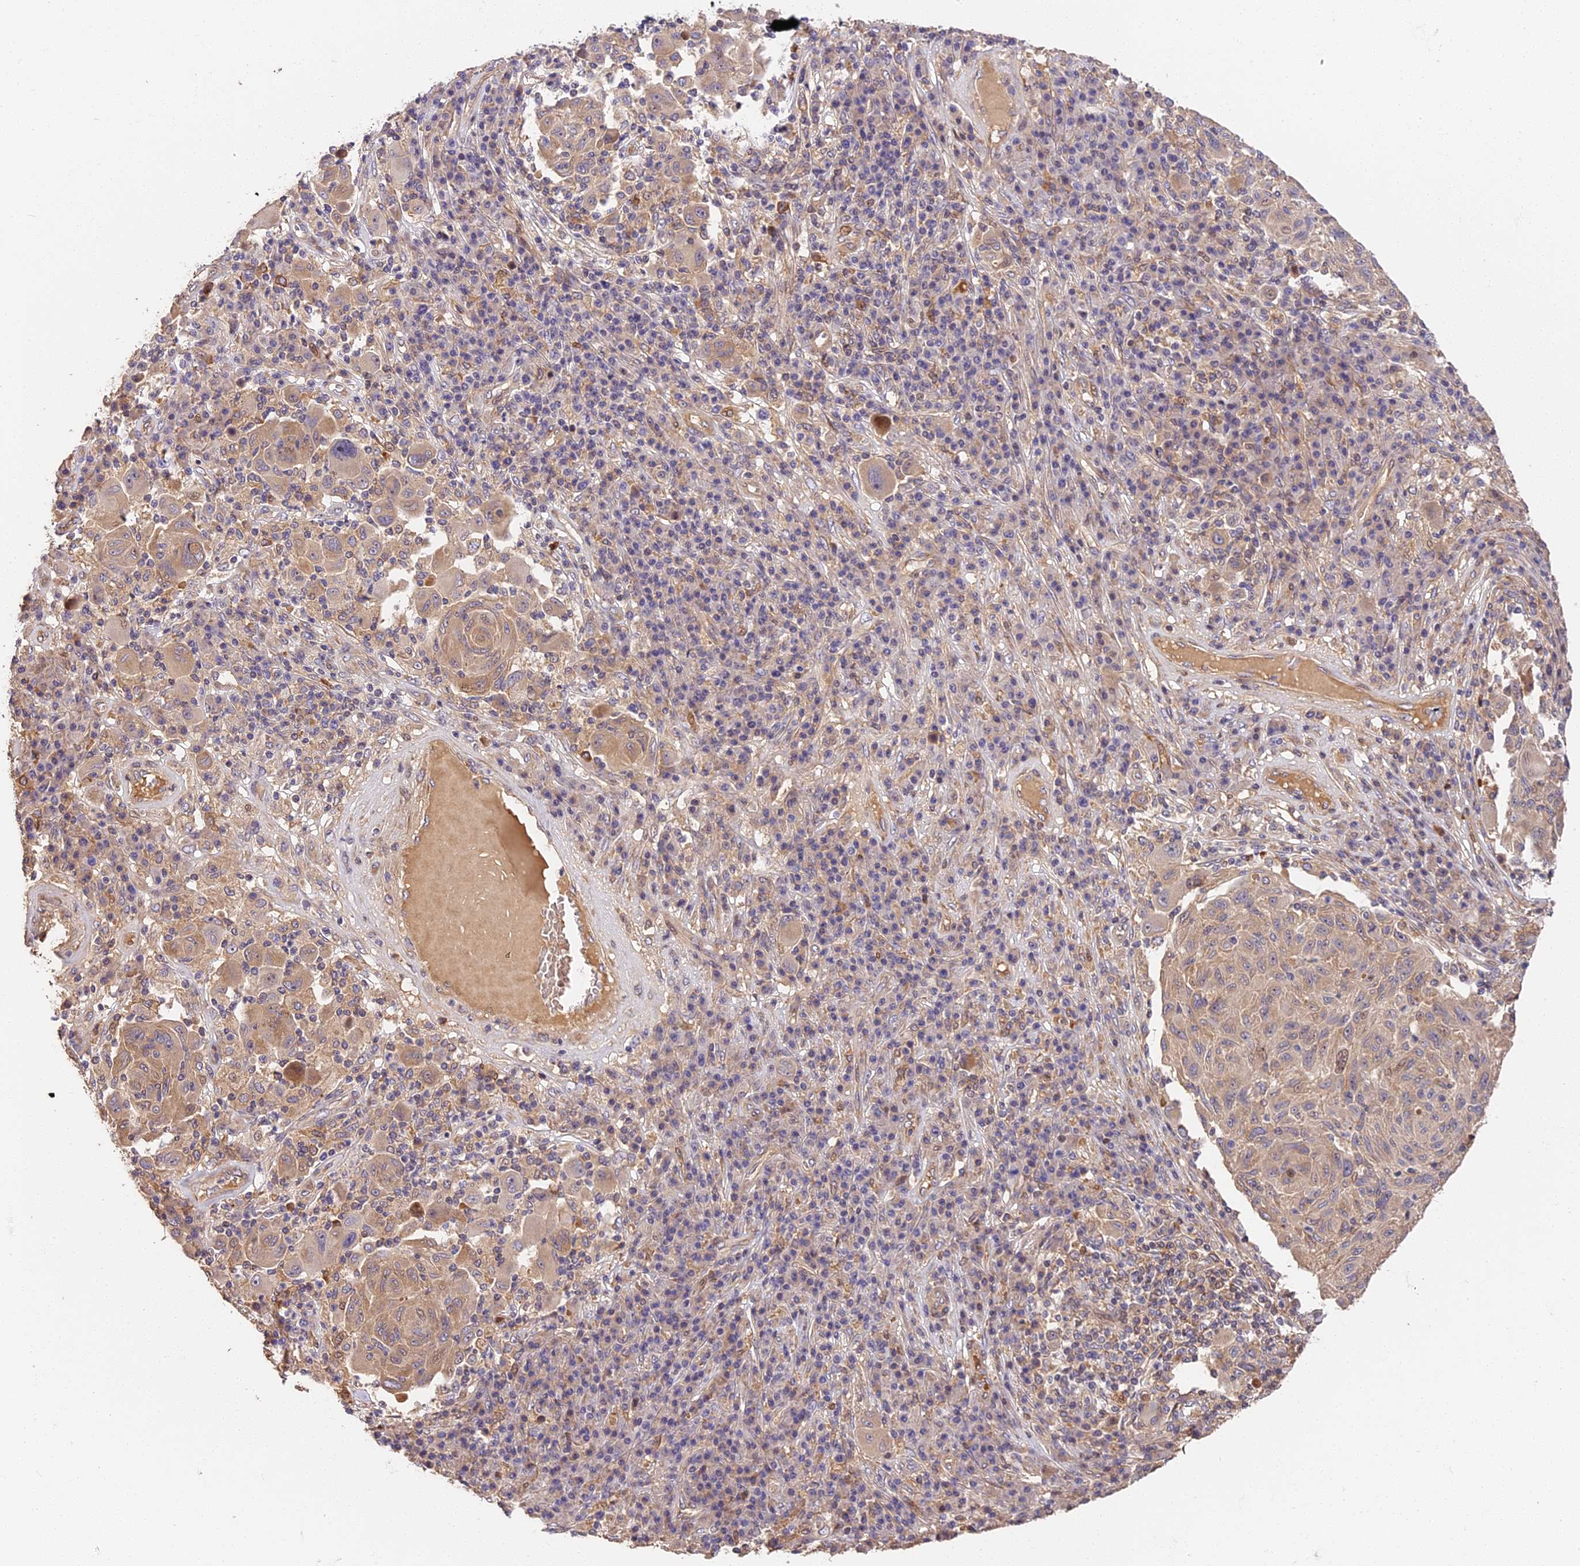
{"staining": {"intensity": "weak", "quantity": "25%-75%", "location": "cytoplasmic/membranous"}, "tissue": "melanoma", "cell_type": "Tumor cells", "image_type": "cancer", "snomed": [{"axis": "morphology", "description": "Malignant melanoma, NOS"}, {"axis": "topography", "description": "Skin"}], "caption": "Immunohistochemistry image of malignant melanoma stained for a protein (brown), which reveals low levels of weak cytoplasmic/membranous positivity in about 25%-75% of tumor cells.", "gene": "ARHGAP17", "patient": {"sex": "male", "age": 53}}